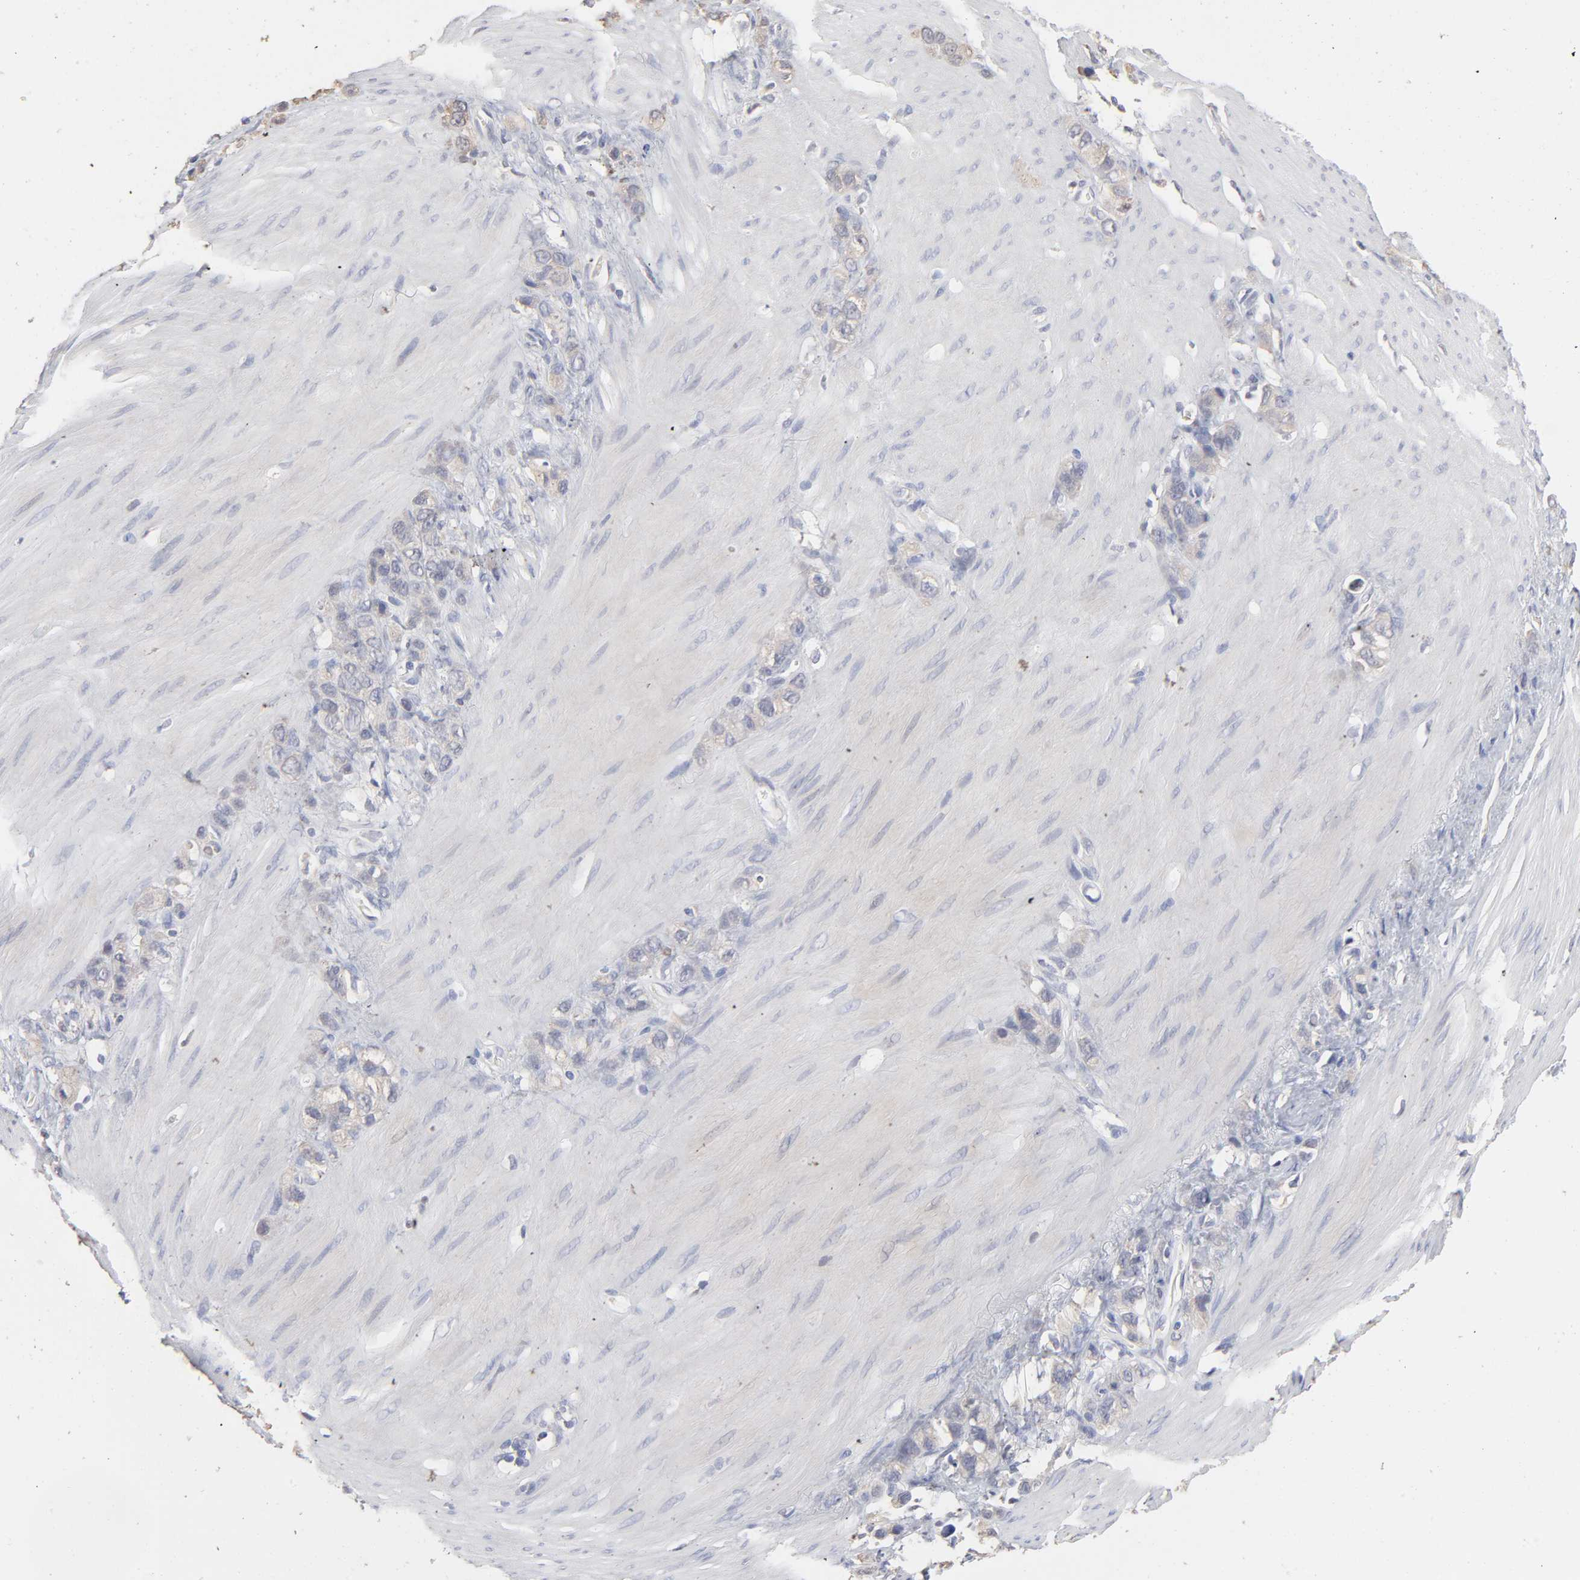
{"staining": {"intensity": "weak", "quantity": "25%-75%", "location": "cytoplasmic/membranous"}, "tissue": "stomach cancer", "cell_type": "Tumor cells", "image_type": "cancer", "snomed": [{"axis": "morphology", "description": "Normal tissue, NOS"}, {"axis": "morphology", "description": "Adenocarcinoma, NOS"}, {"axis": "morphology", "description": "Adenocarcinoma, High grade"}, {"axis": "topography", "description": "Stomach, upper"}, {"axis": "topography", "description": "Stomach"}], "caption": "Adenocarcinoma (stomach) tissue shows weak cytoplasmic/membranous positivity in approximately 25%-75% of tumor cells, visualized by immunohistochemistry.", "gene": "DNAL4", "patient": {"sex": "female", "age": 65}}